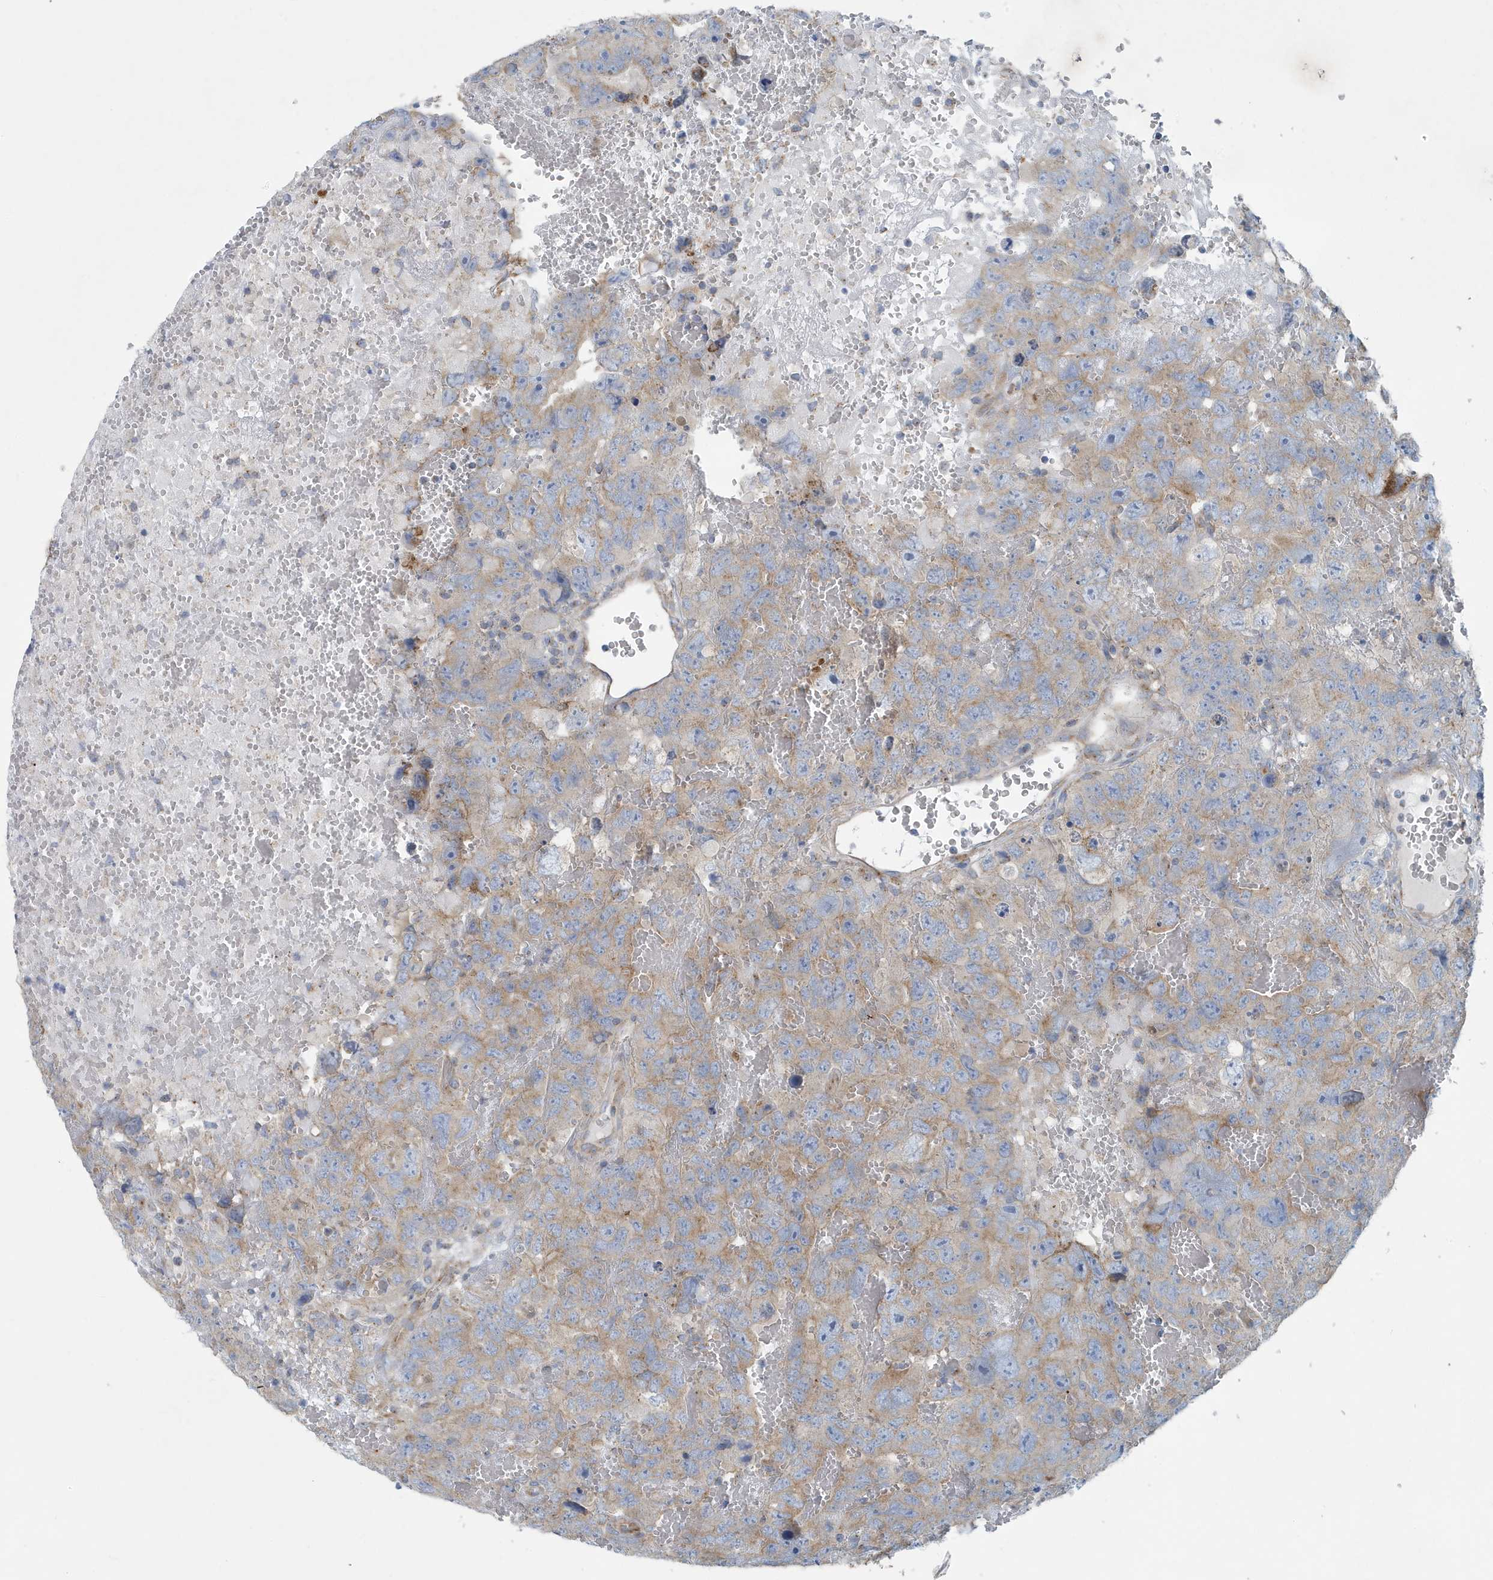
{"staining": {"intensity": "weak", "quantity": ">75%", "location": "cytoplasmic/membranous"}, "tissue": "testis cancer", "cell_type": "Tumor cells", "image_type": "cancer", "snomed": [{"axis": "morphology", "description": "Carcinoma, Embryonal, NOS"}, {"axis": "topography", "description": "Testis"}], "caption": "Testis cancer was stained to show a protein in brown. There is low levels of weak cytoplasmic/membranous positivity in about >75% of tumor cells.", "gene": "PPM1M", "patient": {"sex": "male", "age": 45}}